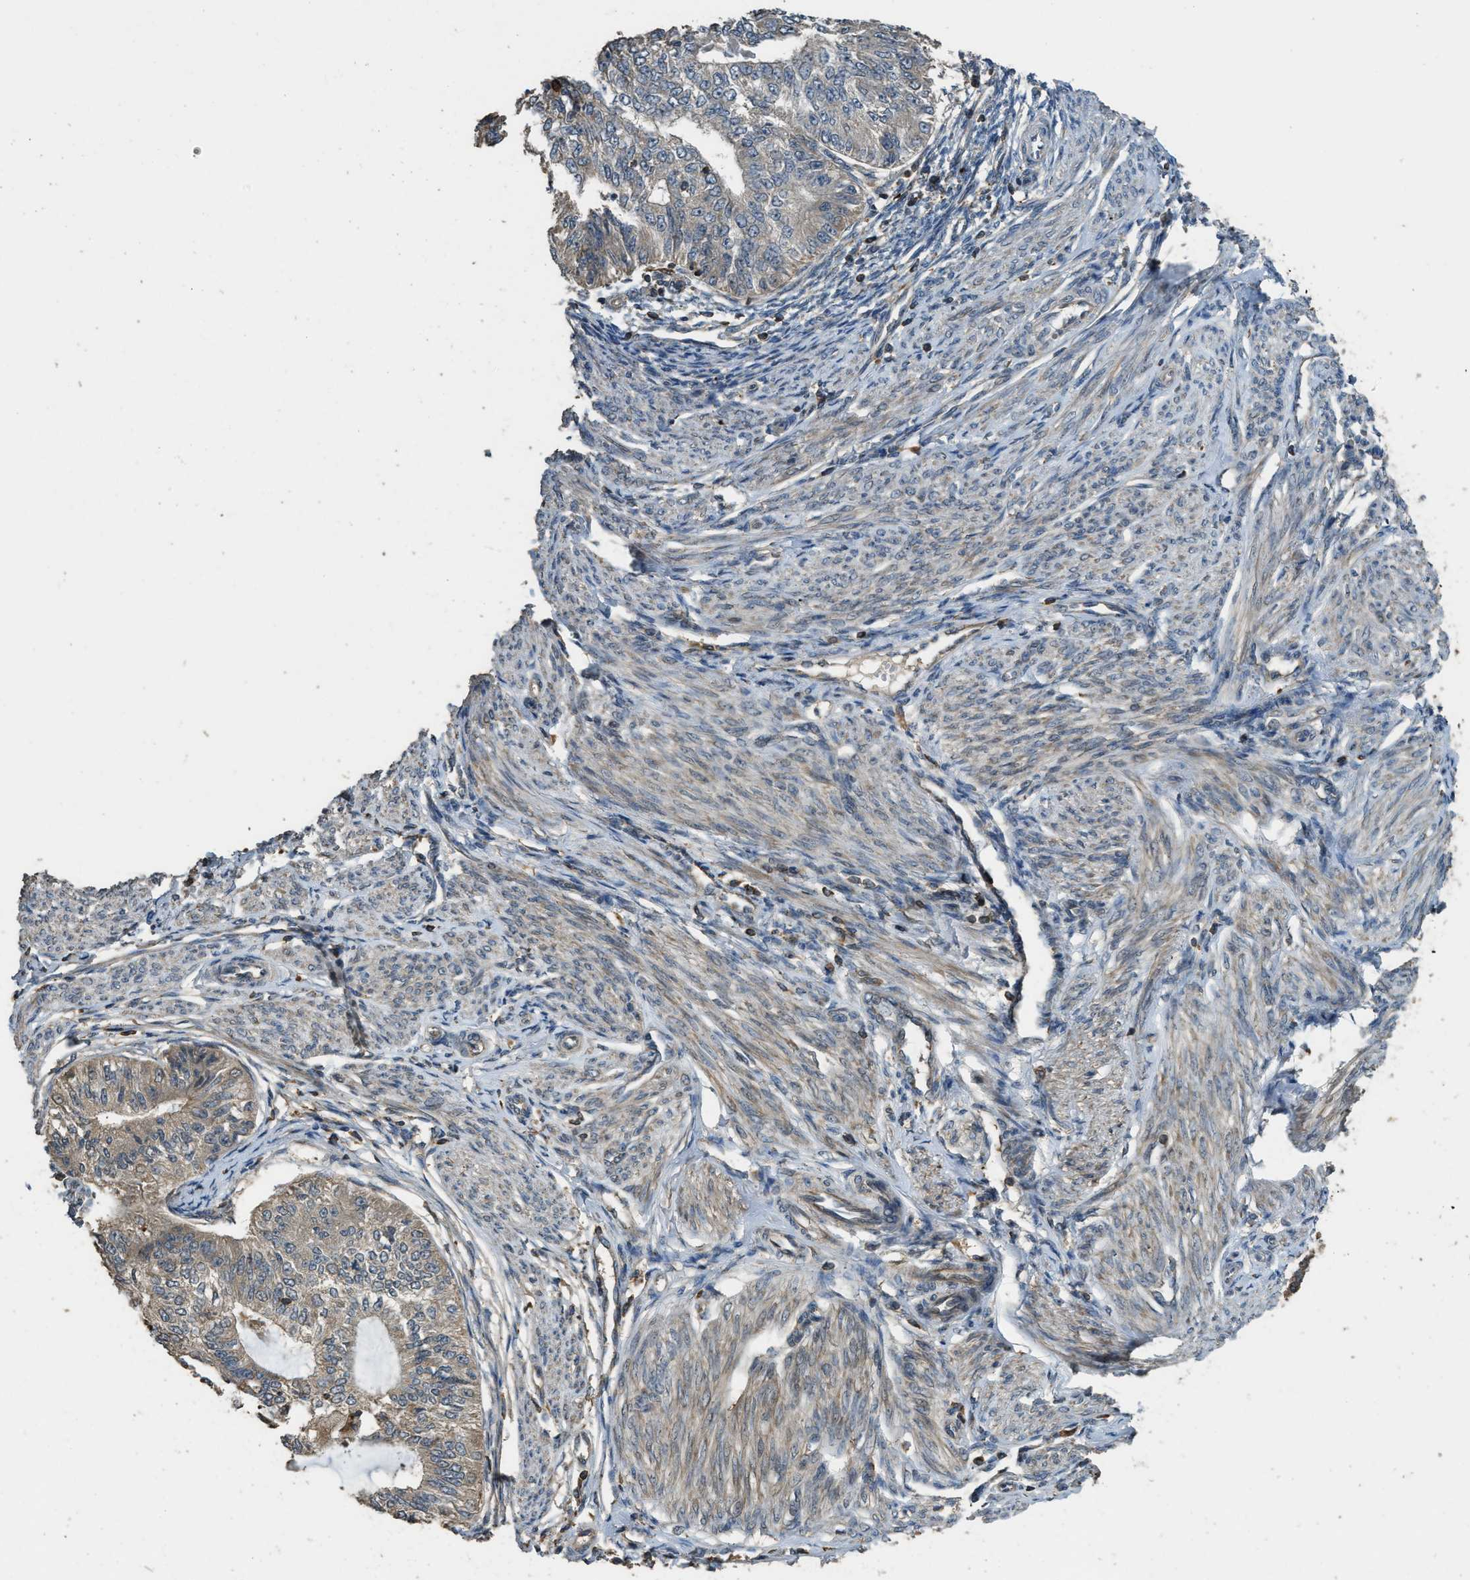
{"staining": {"intensity": "moderate", "quantity": ">75%", "location": "cytoplasmic/membranous"}, "tissue": "endometrial cancer", "cell_type": "Tumor cells", "image_type": "cancer", "snomed": [{"axis": "morphology", "description": "Adenocarcinoma, NOS"}, {"axis": "topography", "description": "Endometrium"}], "caption": "The immunohistochemical stain highlights moderate cytoplasmic/membranous staining in tumor cells of adenocarcinoma (endometrial) tissue.", "gene": "PPP6R3", "patient": {"sex": "female", "age": 32}}